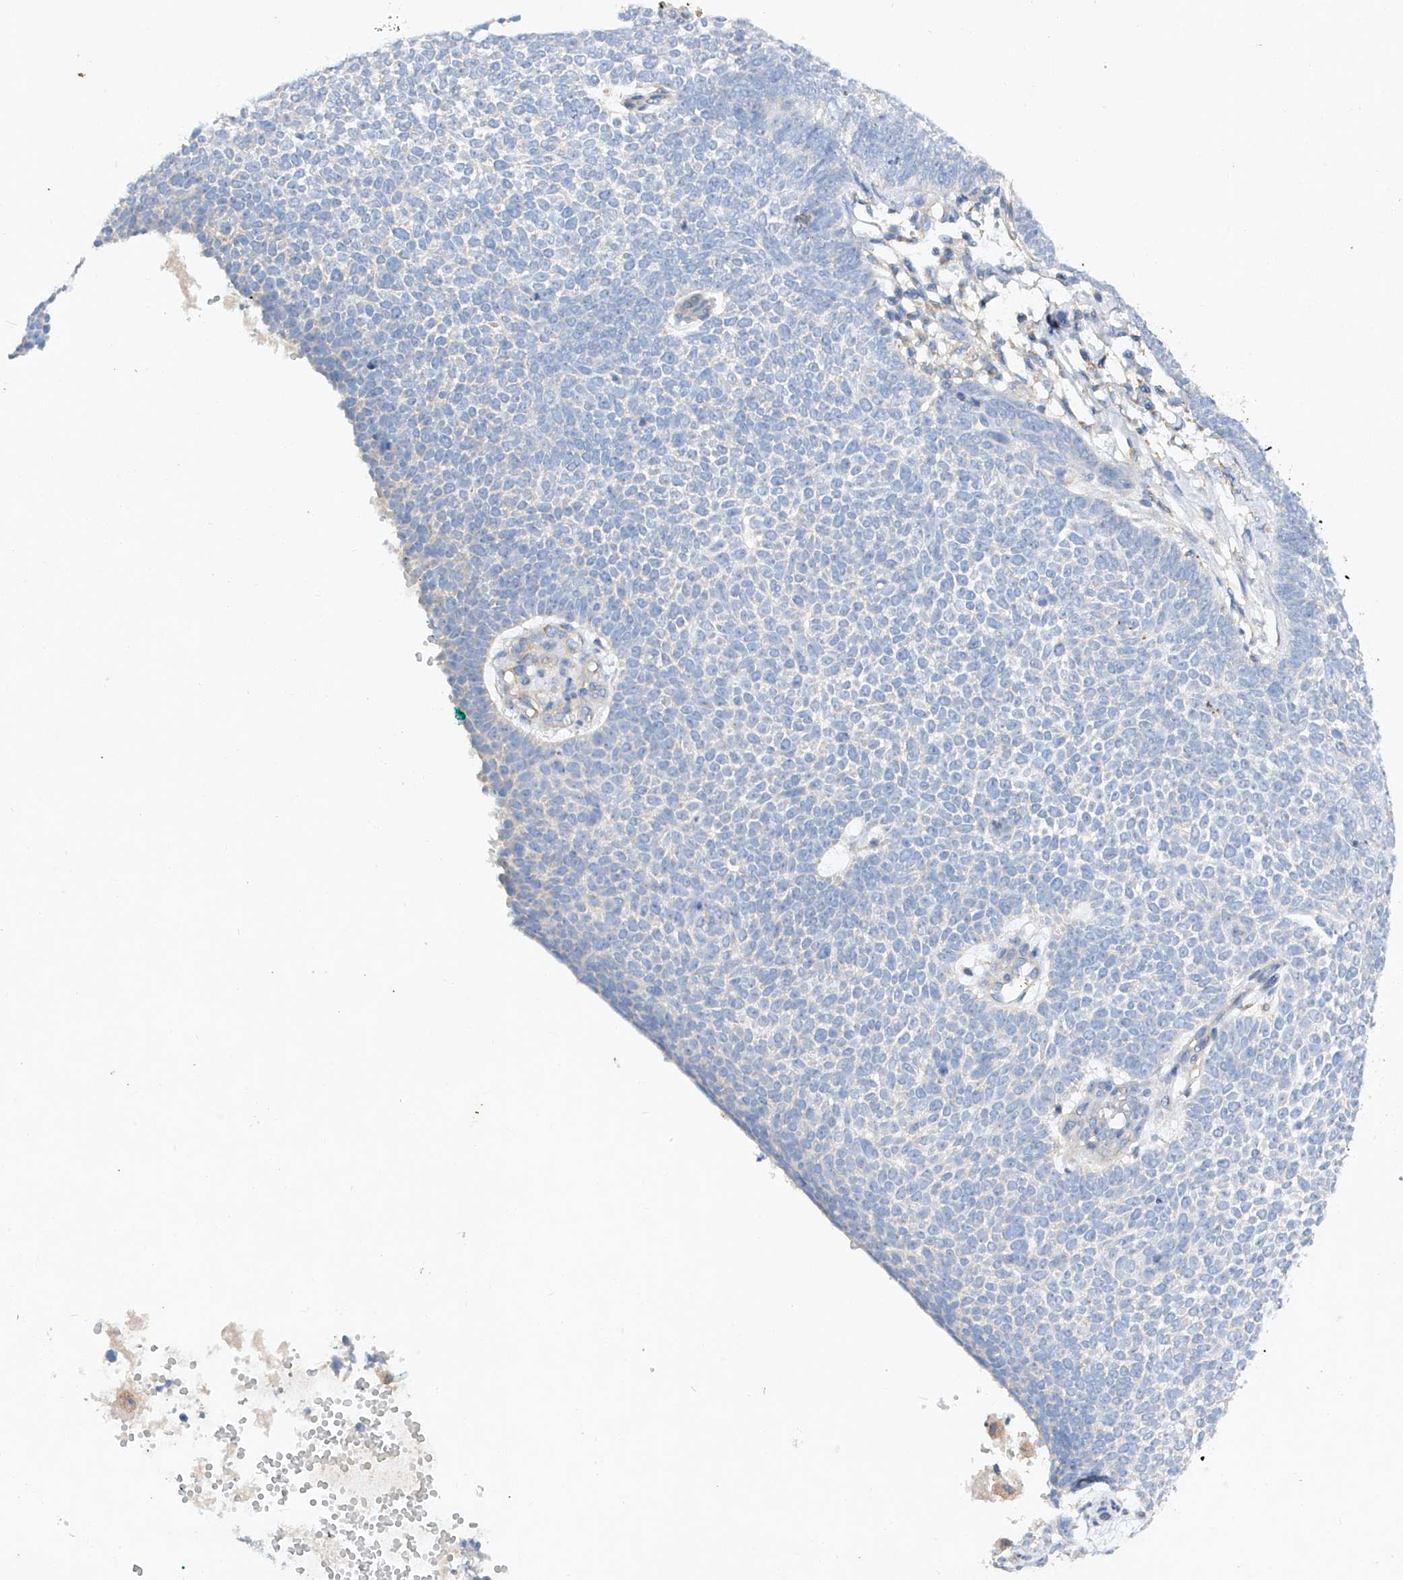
{"staining": {"intensity": "negative", "quantity": "none", "location": "none"}, "tissue": "skin cancer", "cell_type": "Tumor cells", "image_type": "cancer", "snomed": [{"axis": "morphology", "description": "Basal cell carcinoma"}, {"axis": "topography", "description": "Skin"}], "caption": "A histopathology image of human skin basal cell carcinoma is negative for staining in tumor cells. (DAB (3,3'-diaminobenzidine) IHC with hematoxylin counter stain).", "gene": "AMD1", "patient": {"sex": "female", "age": 81}}